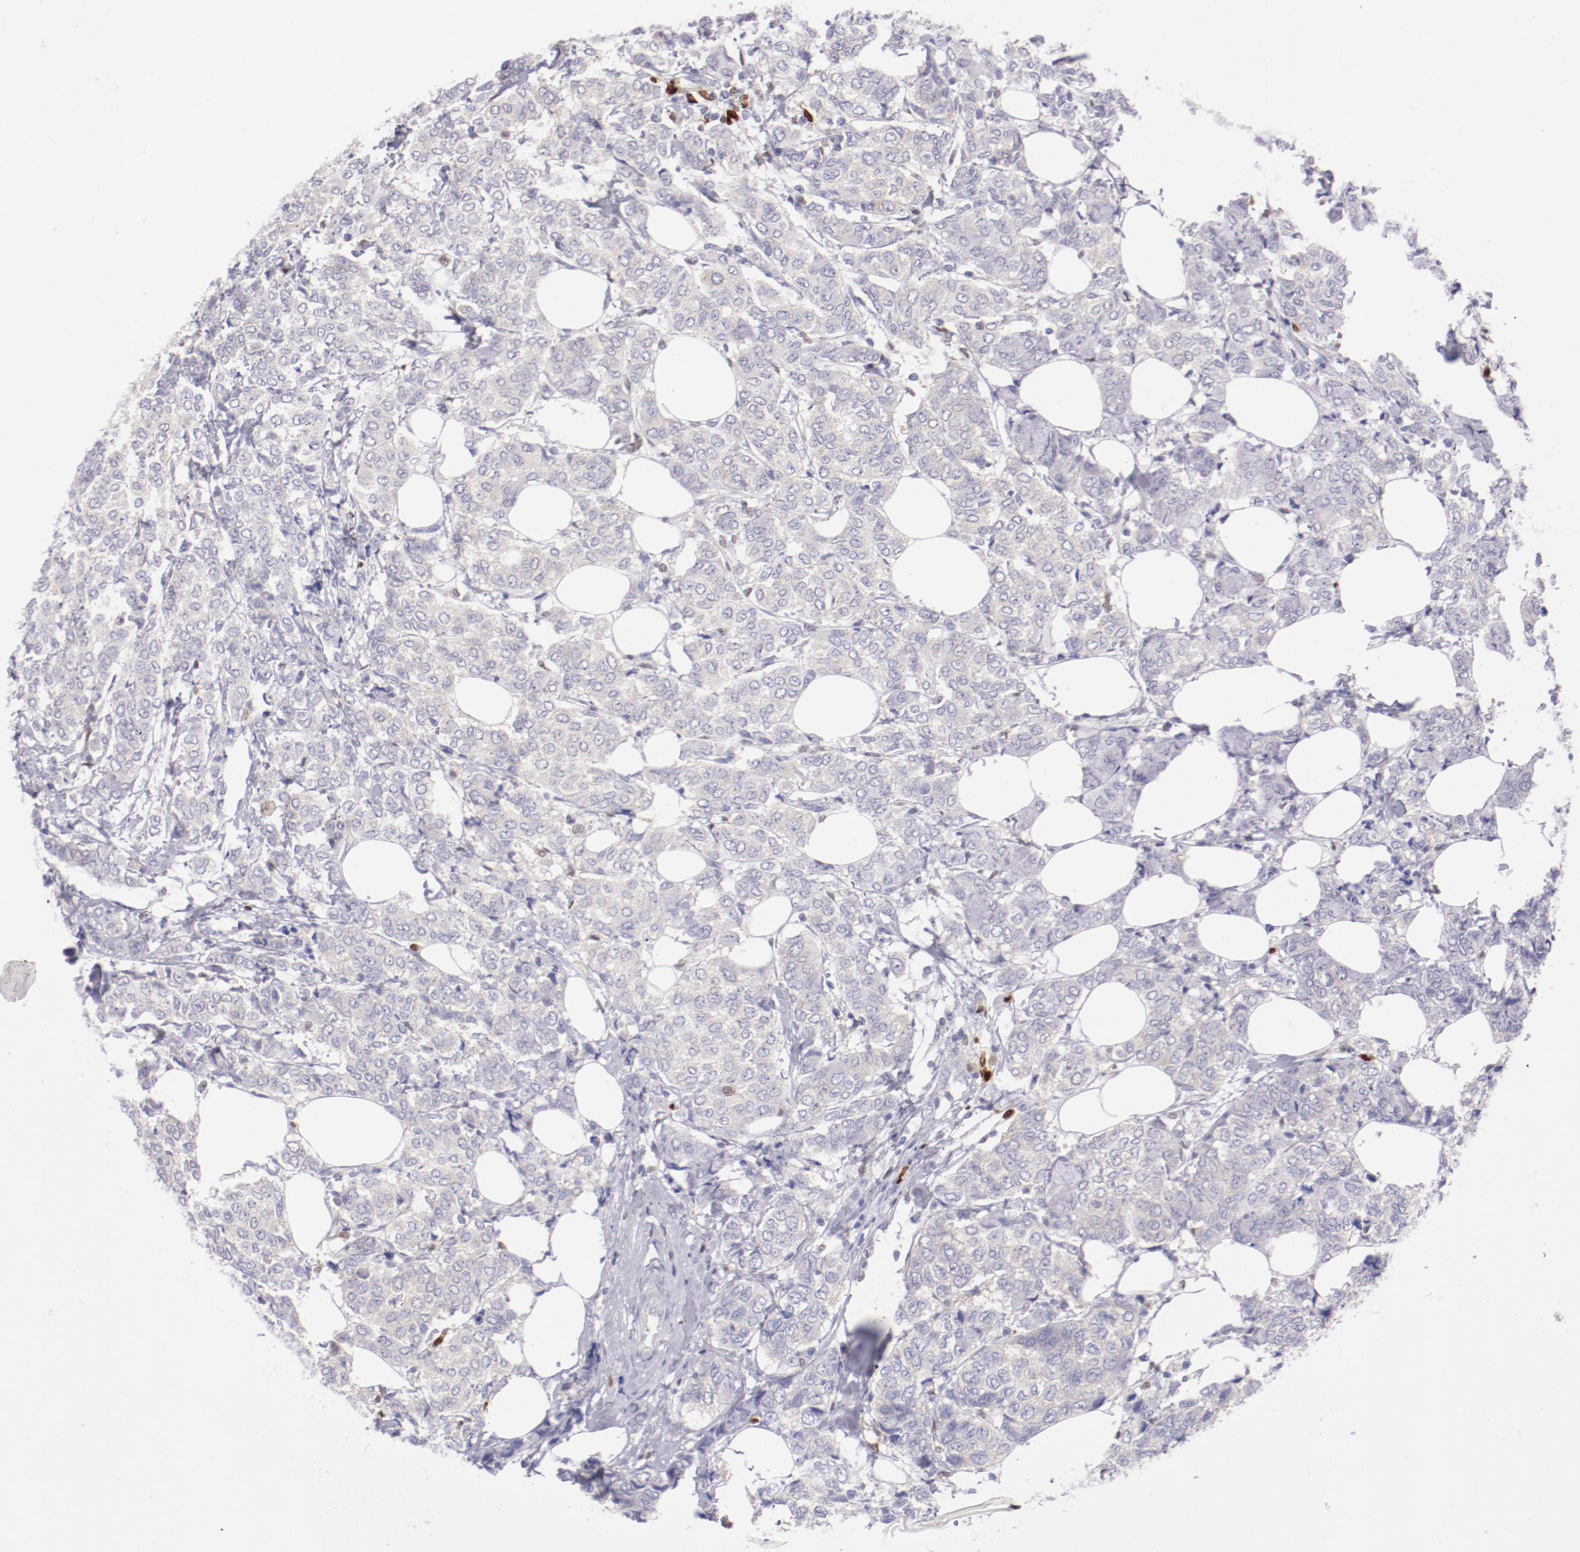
{"staining": {"intensity": "negative", "quantity": "none", "location": "none"}, "tissue": "breast cancer", "cell_type": "Tumor cells", "image_type": "cancer", "snomed": [{"axis": "morphology", "description": "Lobular carcinoma"}, {"axis": "topography", "description": "Breast"}], "caption": "Lobular carcinoma (breast) stained for a protein using immunohistochemistry exhibits no positivity tumor cells.", "gene": "IRF8", "patient": {"sex": "female", "age": 60}}